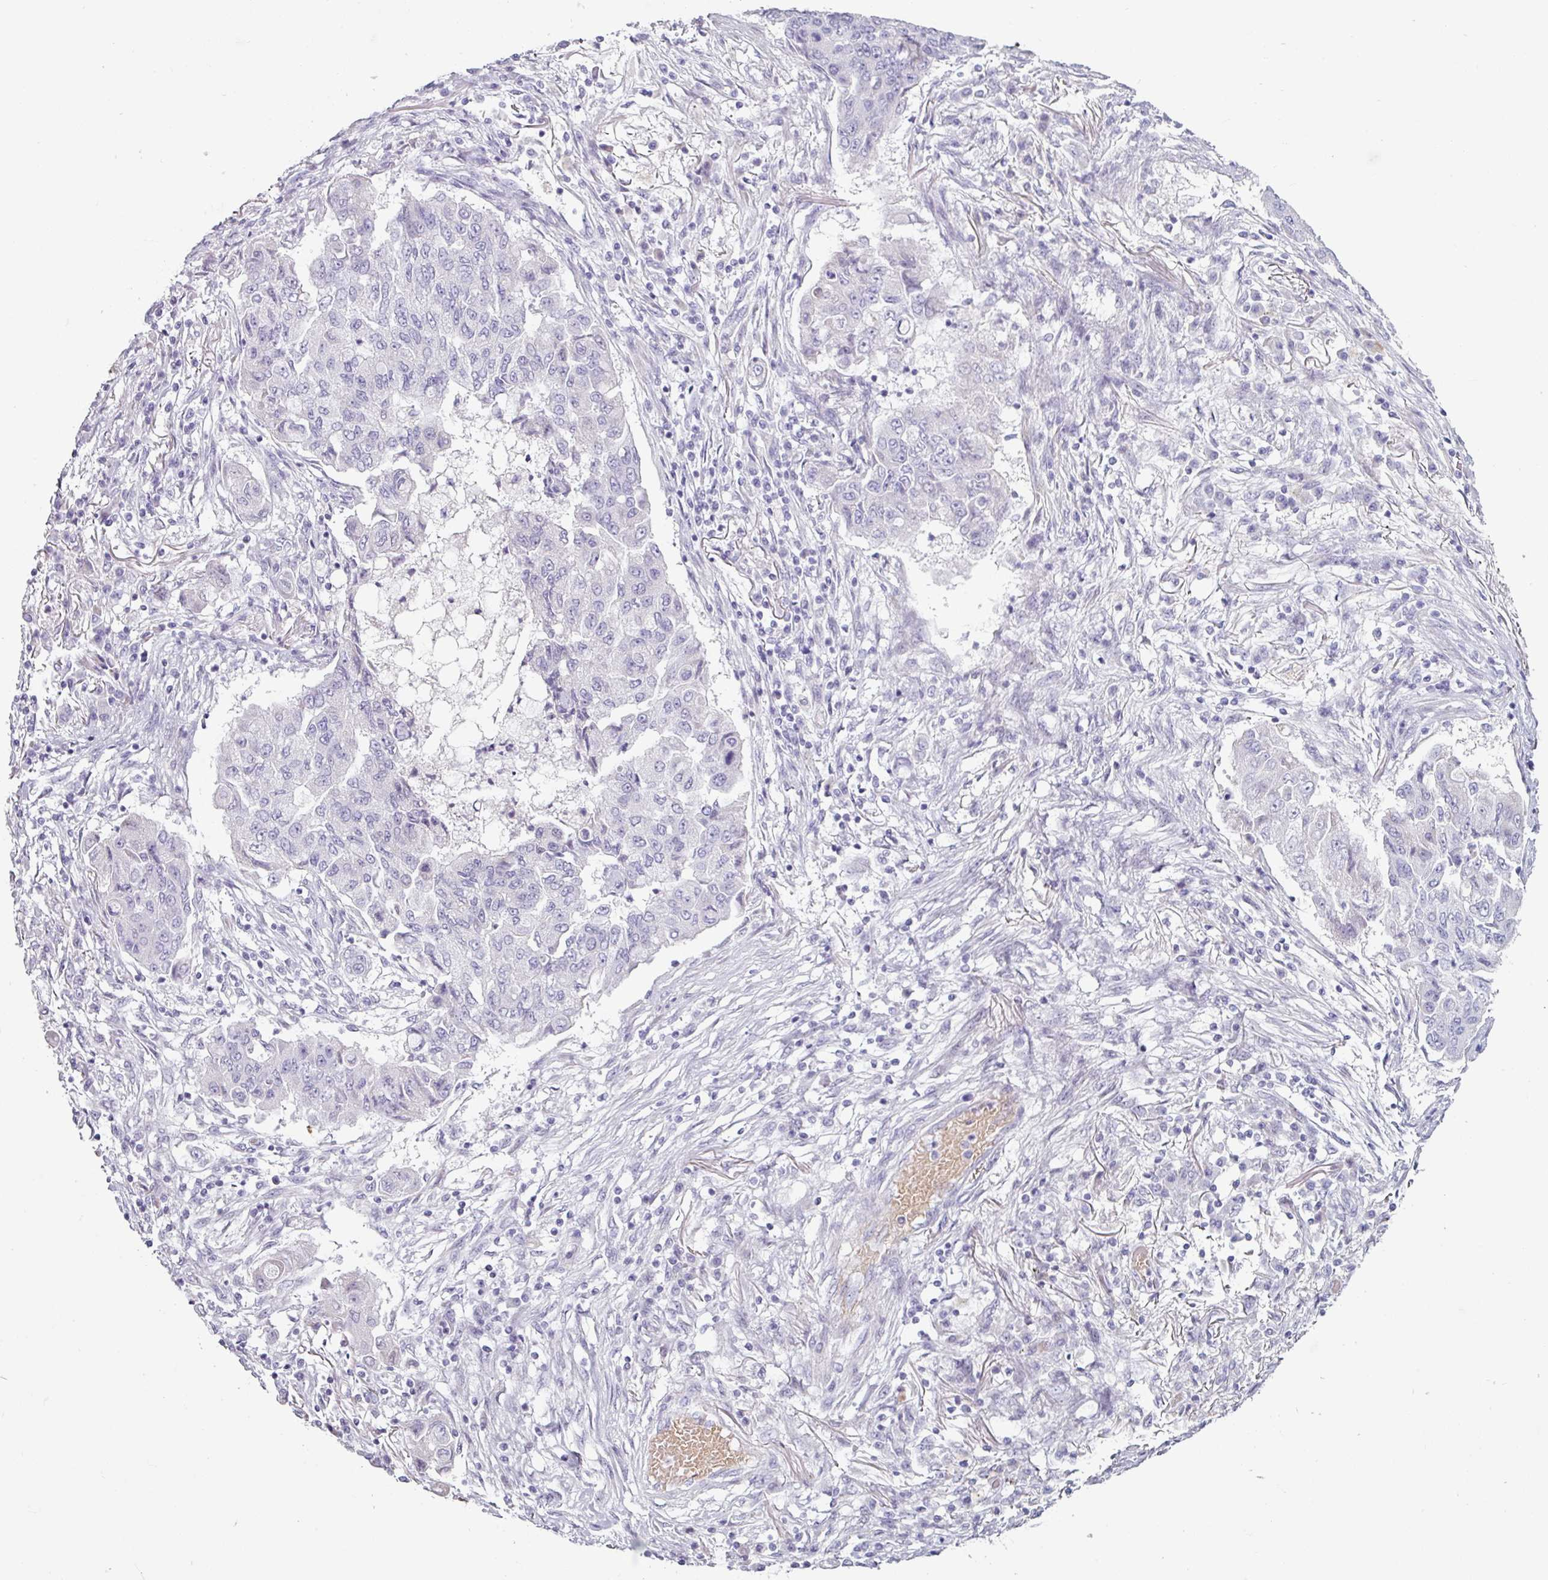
{"staining": {"intensity": "negative", "quantity": "none", "location": "none"}, "tissue": "lung cancer", "cell_type": "Tumor cells", "image_type": "cancer", "snomed": [{"axis": "morphology", "description": "Squamous cell carcinoma, NOS"}, {"axis": "topography", "description": "Lung"}], "caption": "An immunohistochemistry micrograph of lung cancer (squamous cell carcinoma) is shown. There is no staining in tumor cells of lung cancer (squamous cell carcinoma).", "gene": "CLCA1", "patient": {"sex": "male", "age": 74}}